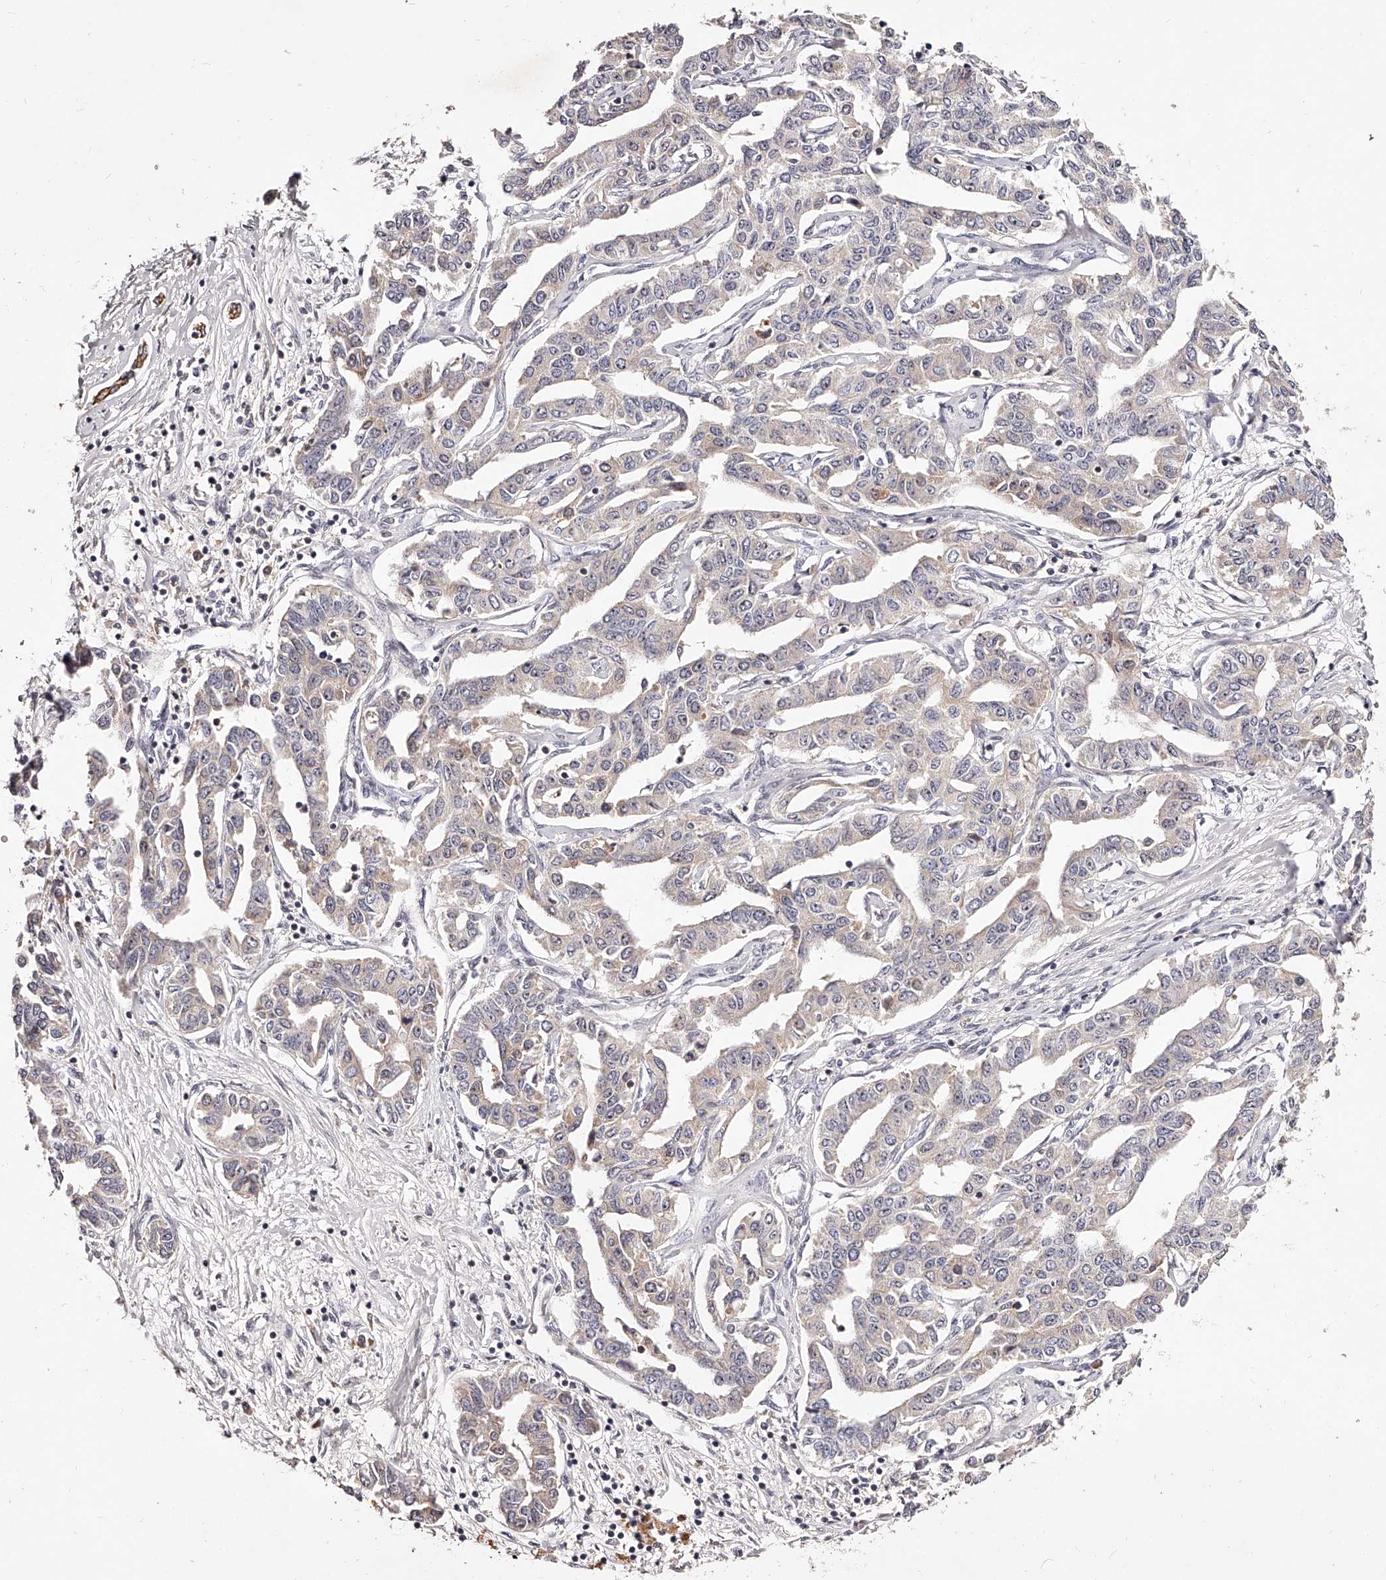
{"staining": {"intensity": "negative", "quantity": "none", "location": "none"}, "tissue": "liver cancer", "cell_type": "Tumor cells", "image_type": "cancer", "snomed": [{"axis": "morphology", "description": "Cholangiocarcinoma"}, {"axis": "topography", "description": "Liver"}], "caption": "The IHC image has no significant positivity in tumor cells of liver cancer tissue.", "gene": "PHACTR1", "patient": {"sex": "male", "age": 59}}